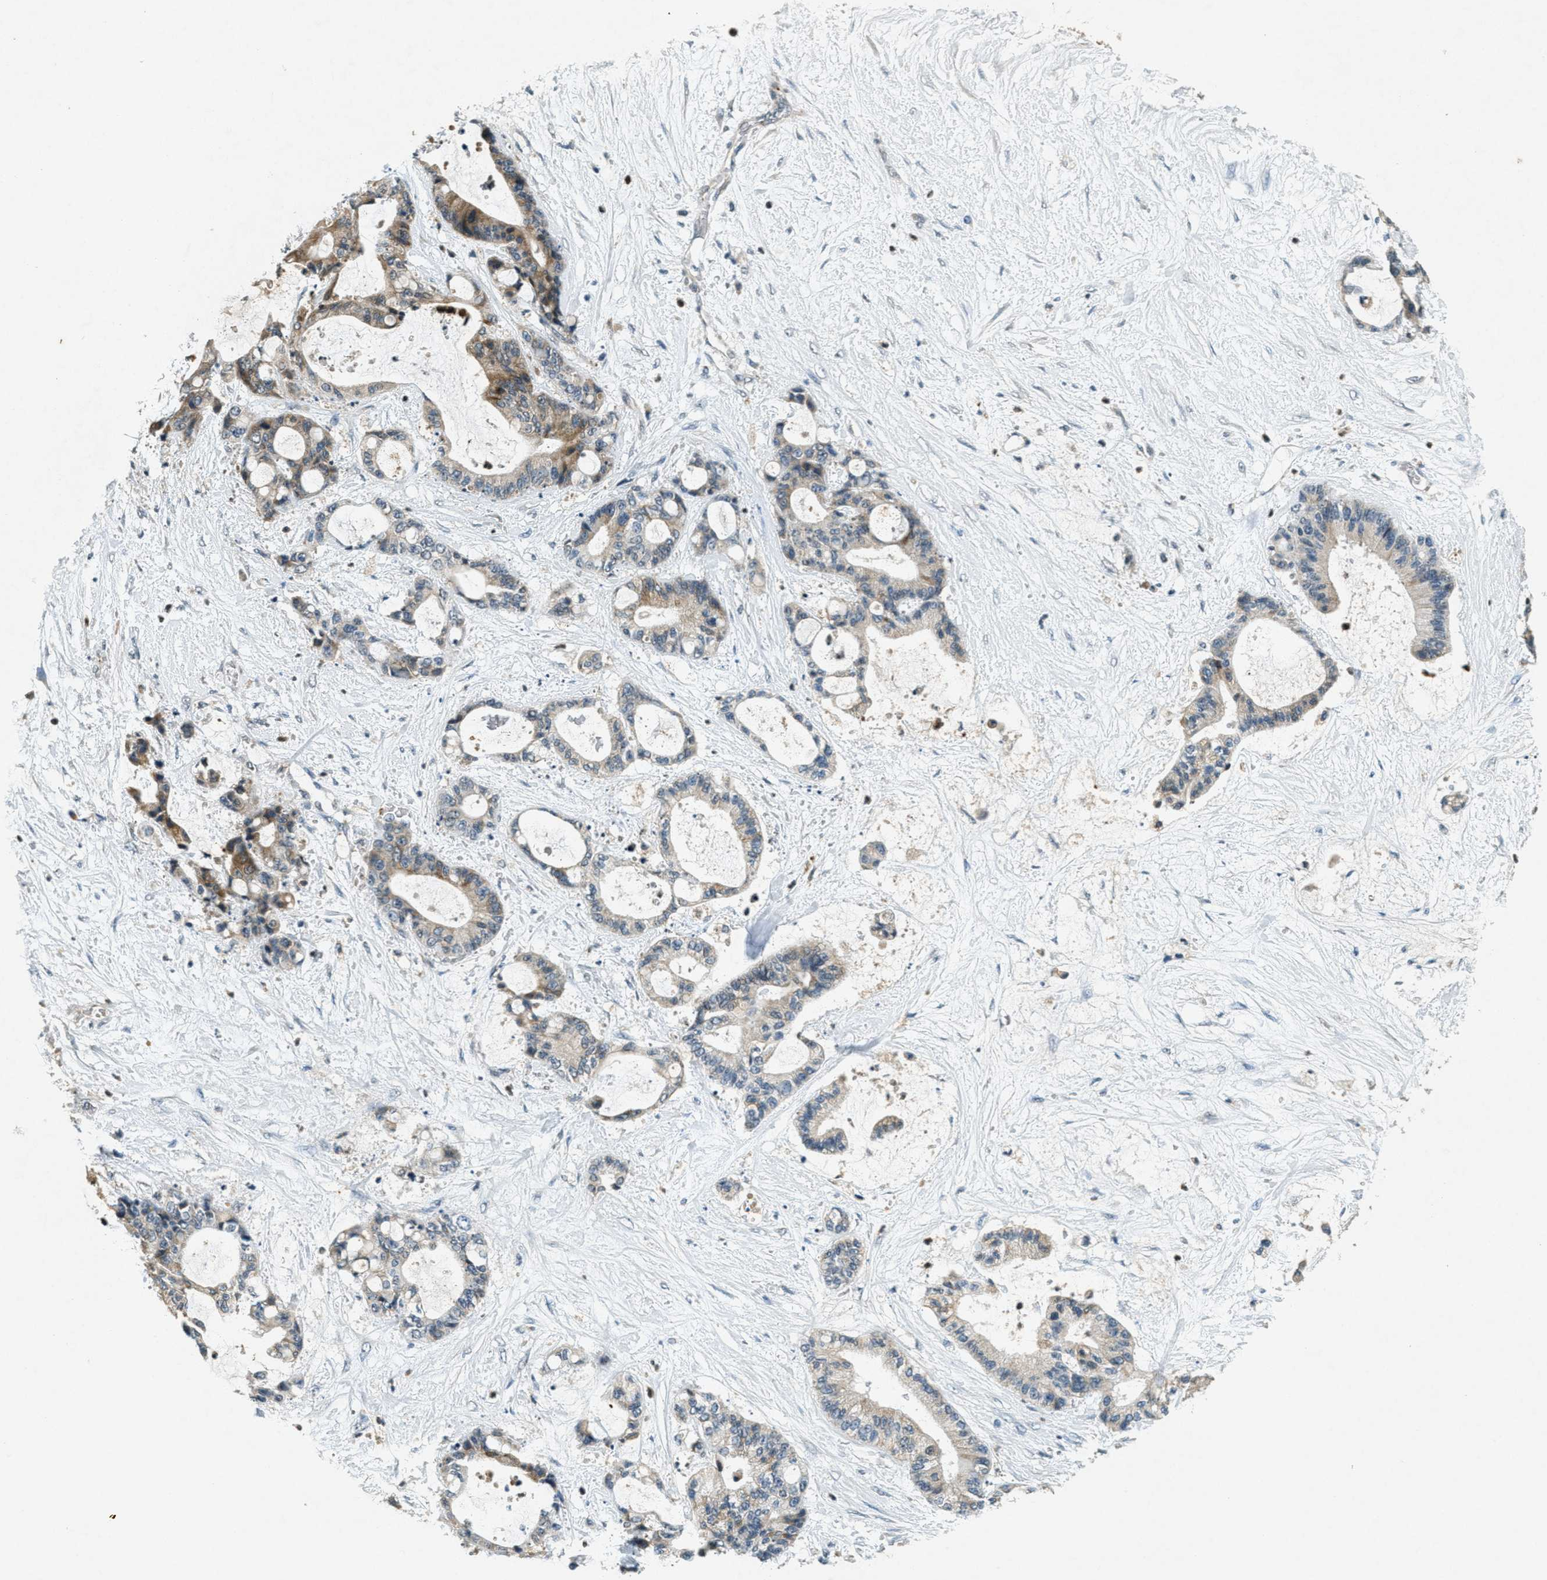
{"staining": {"intensity": "moderate", "quantity": "25%-75%", "location": "cytoplasmic/membranous"}, "tissue": "liver cancer", "cell_type": "Tumor cells", "image_type": "cancer", "snomed": [{"axis": "morphology", "description": "Cholangiocarcinoma"}, {"axis": "topography", "description": "Liver"}], "caption": "This micrograph exhibits immunohistochemistry (IHC) staining of liver cancer (cholangiocarcinoma), with medium moderate cytoplasmic/membranous expression in about 25%-75% of tumor cells.", "gene": "RAB3D", "patient": {"sex": "female", "age": 73}}